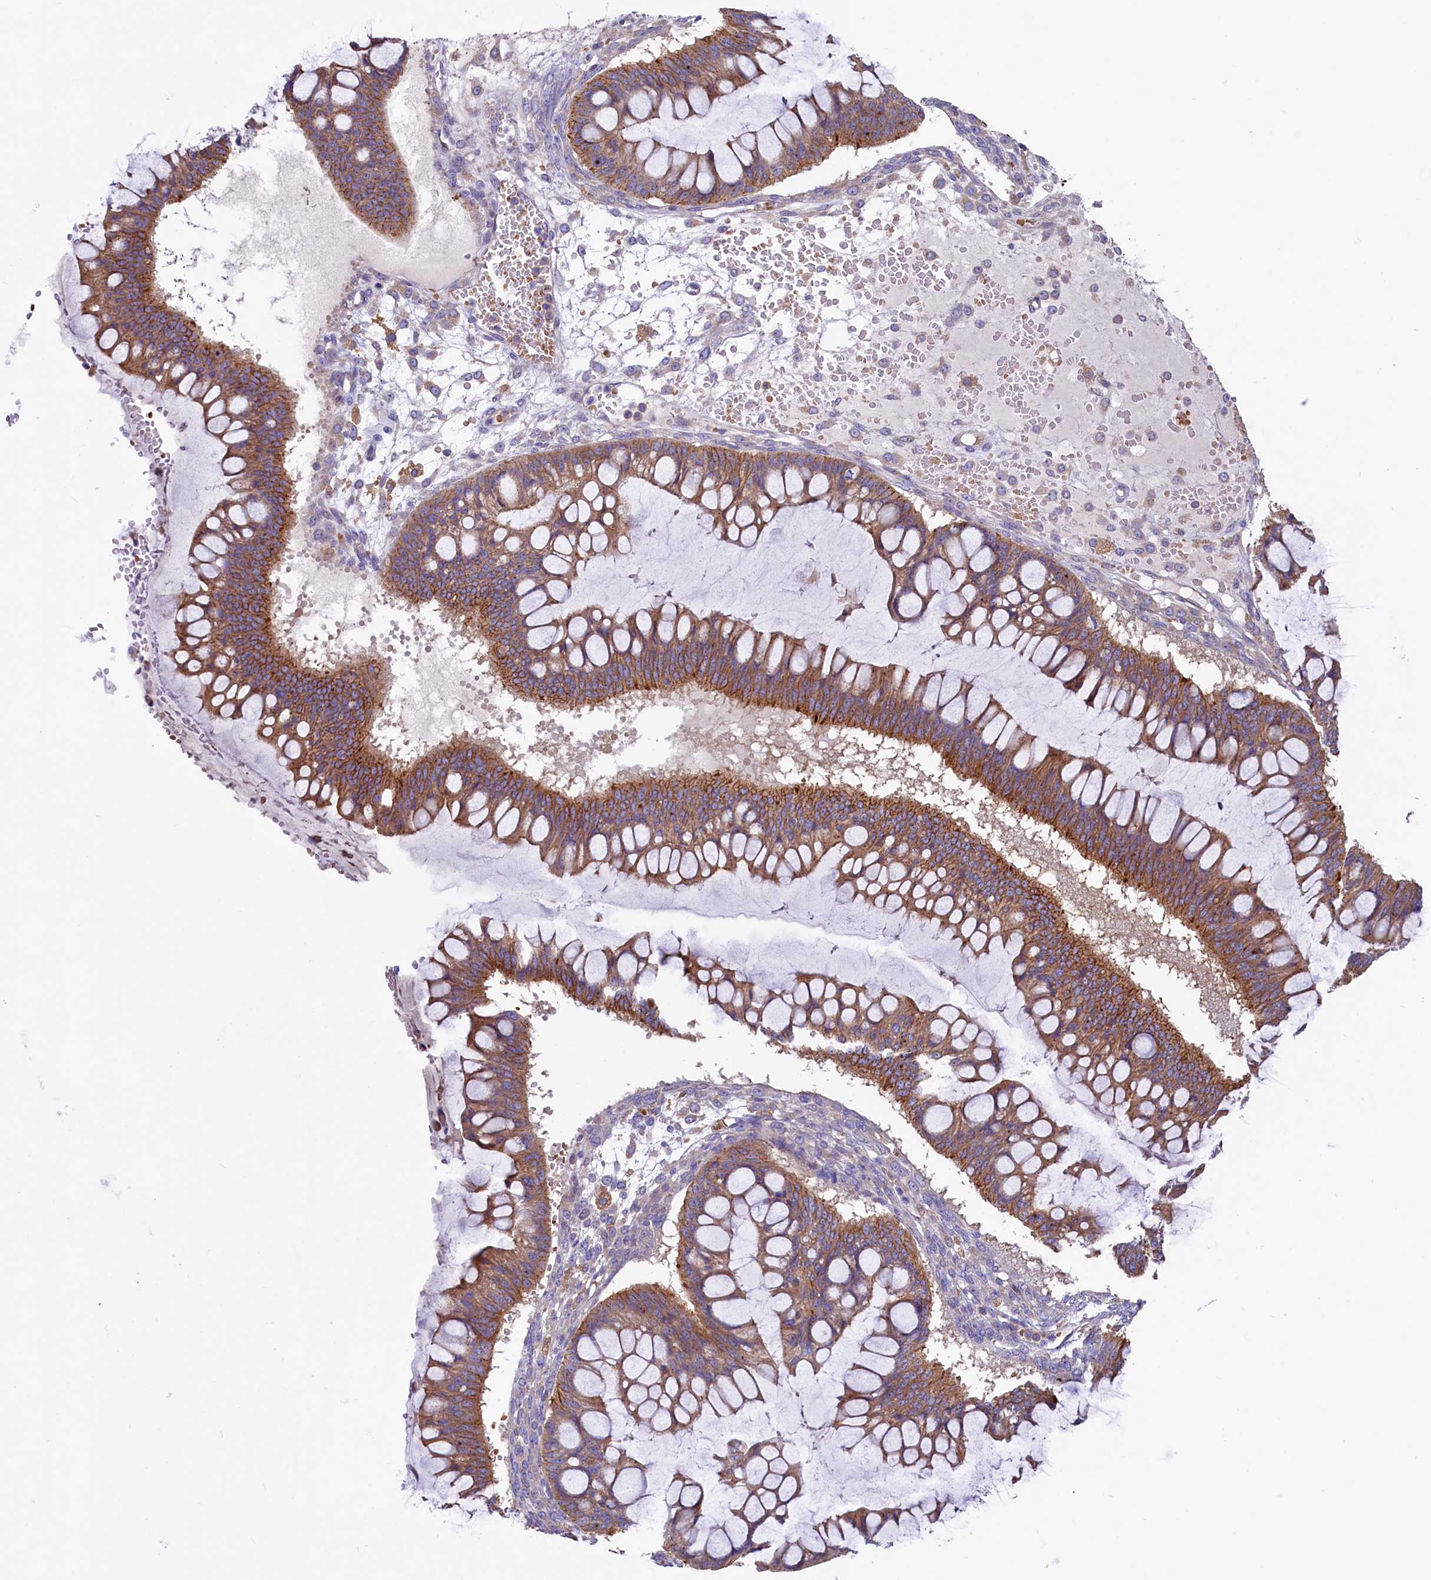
{"staining": {"intensity": "moderate", "quantity": ">75%", "location": "cytoplasmic/membranous"}, "tissue": "ovarian cancer", "cell_type": "Tumor cells", "image_type": "cancer", "snomed": [{"axis": "morphology", "description": "Cystadenocarcinoma, mucinous, NOS"}, {"axis": "topography", "description": "Ovary"}], "caption": "Human ovarian cancer (mucinous cystadenocarcinoma) stained with a brown dye shows moderate cytoplasmic/membranous positive positivity in about >75% of tumor cells.", "gene": "HPS6", "patient": {"sex": "female", "age": 73}}